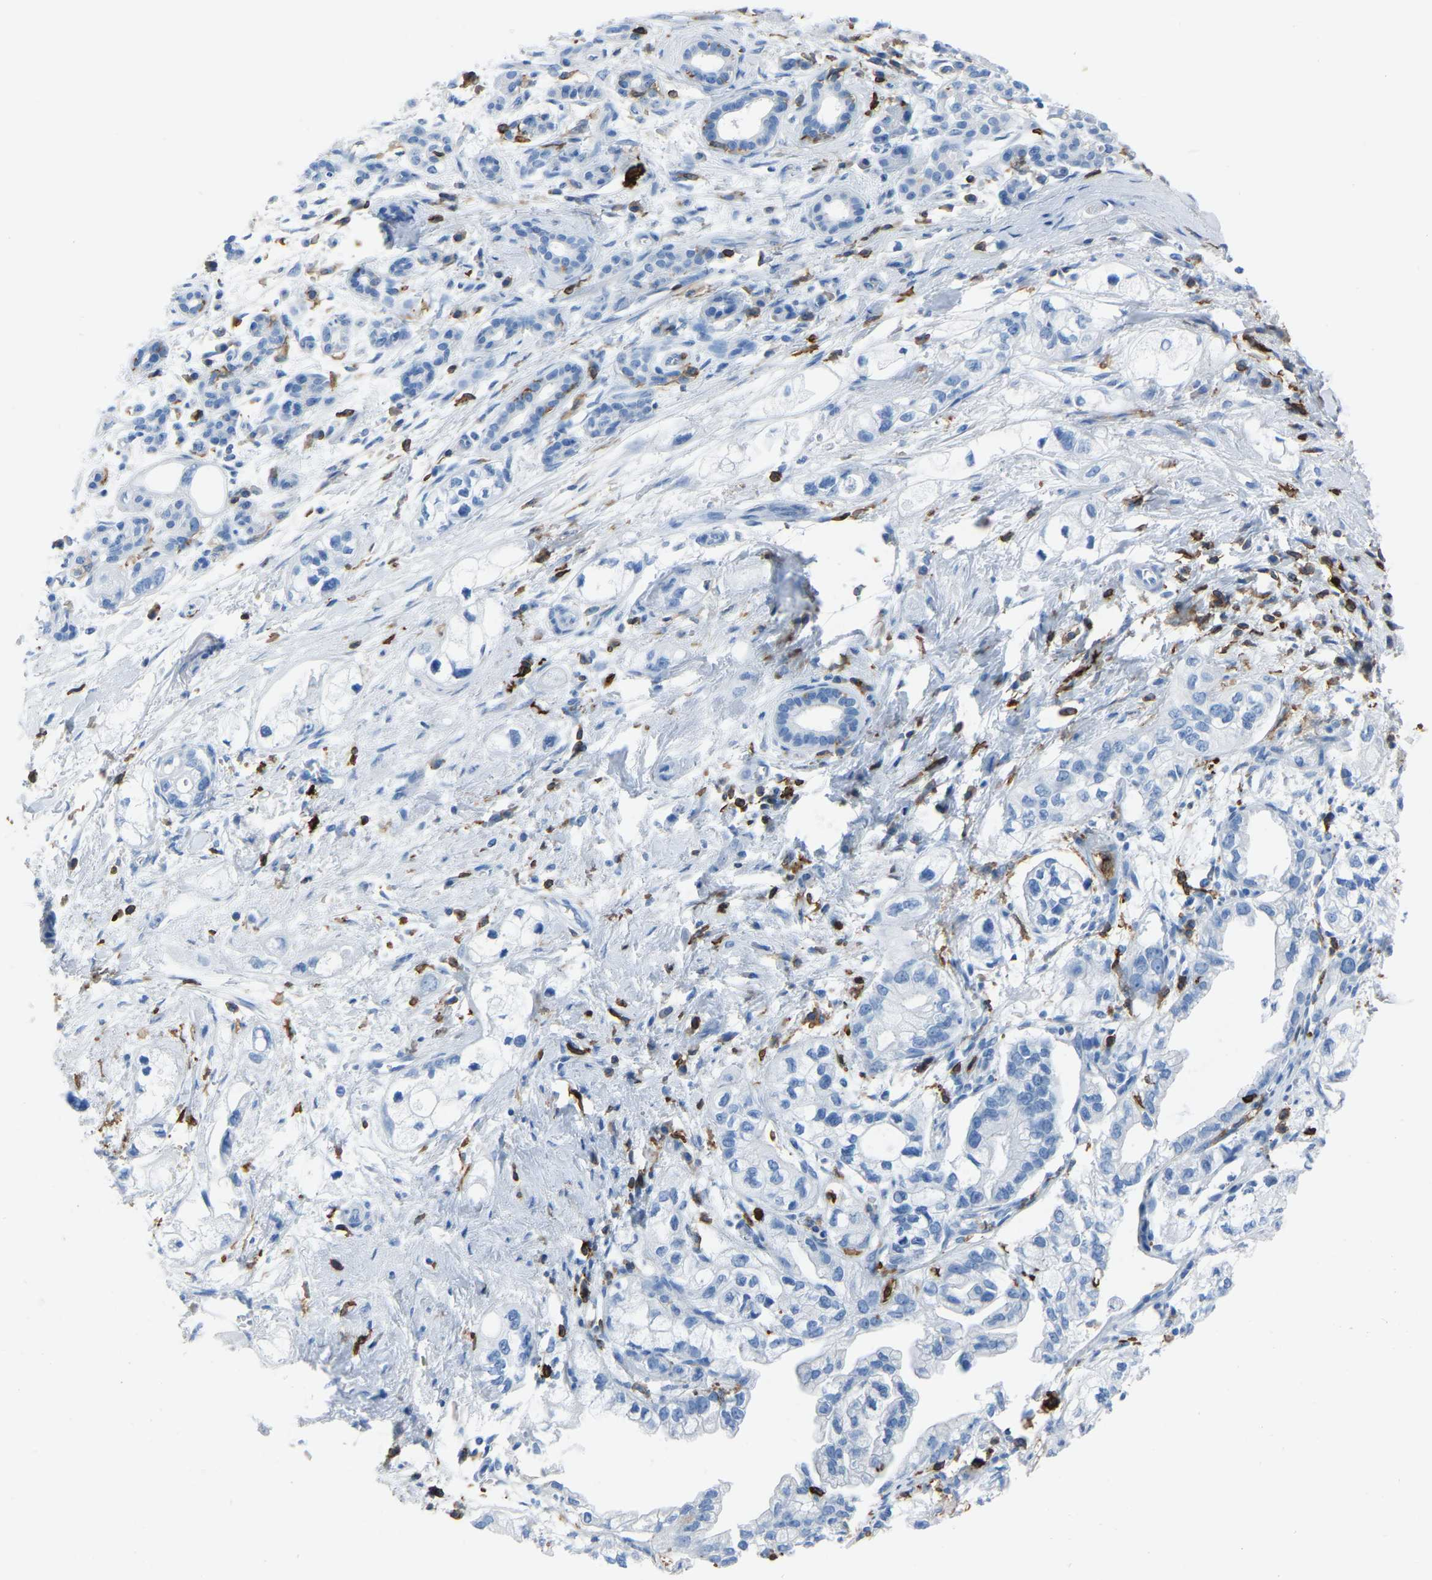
{"staining": {"intensity": "negative", "quantity": "none", "location": "none"}, "tissue": "pancreatic cancer", "cell_type": "Tumor cells", "image_type": "cancer", "snomed": [{"axis": "morphology", "description": "Adenocarcinoma, NOS"}, {"axis": "topography", "description": "Pancreas"}], "caption": "Tumor cells show no significant protein positivity in pancreatic cancer (adenocarcinoma).", "gene": "LSP1", "patient": {"sex": "male", "age": 74}}